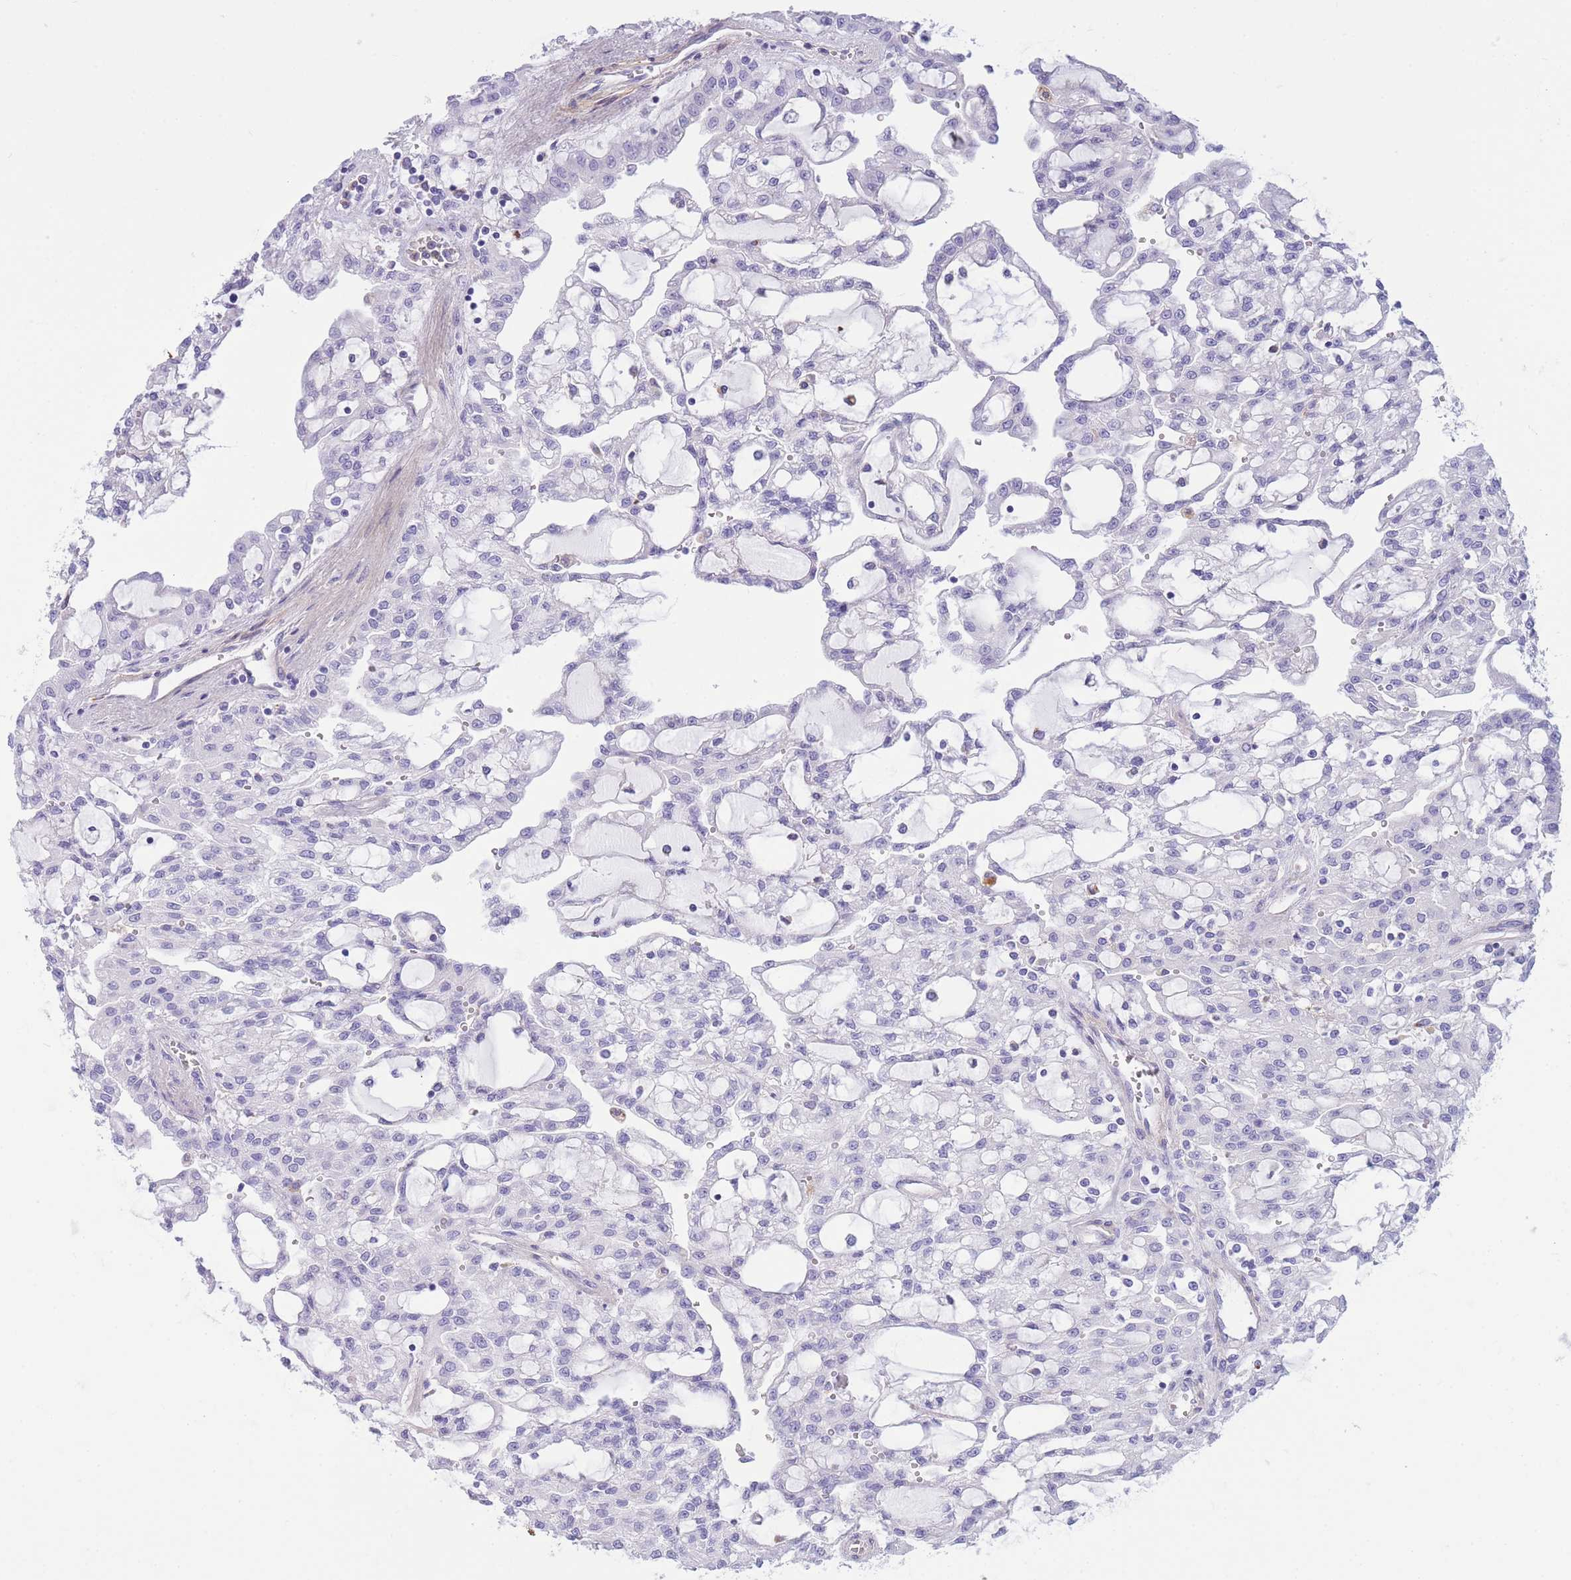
{"staining": {"intensity": "negative", "quantity": "none", "location": "none"}, "tissue": "renal cancer", "cell_type": "Tumor cells", "image_type": "cancer", "snomed": [{"axis": "morphology", "description": "Adenocarcinoma, NOS"}, {"axis": "topography", "description": "Kidney"}], "caption": "Tumor cells show no significant protein expression in adenocarcinoma (renal).", "gene": "PLBD1", "patient": {"sex": "male", "age": 63}}